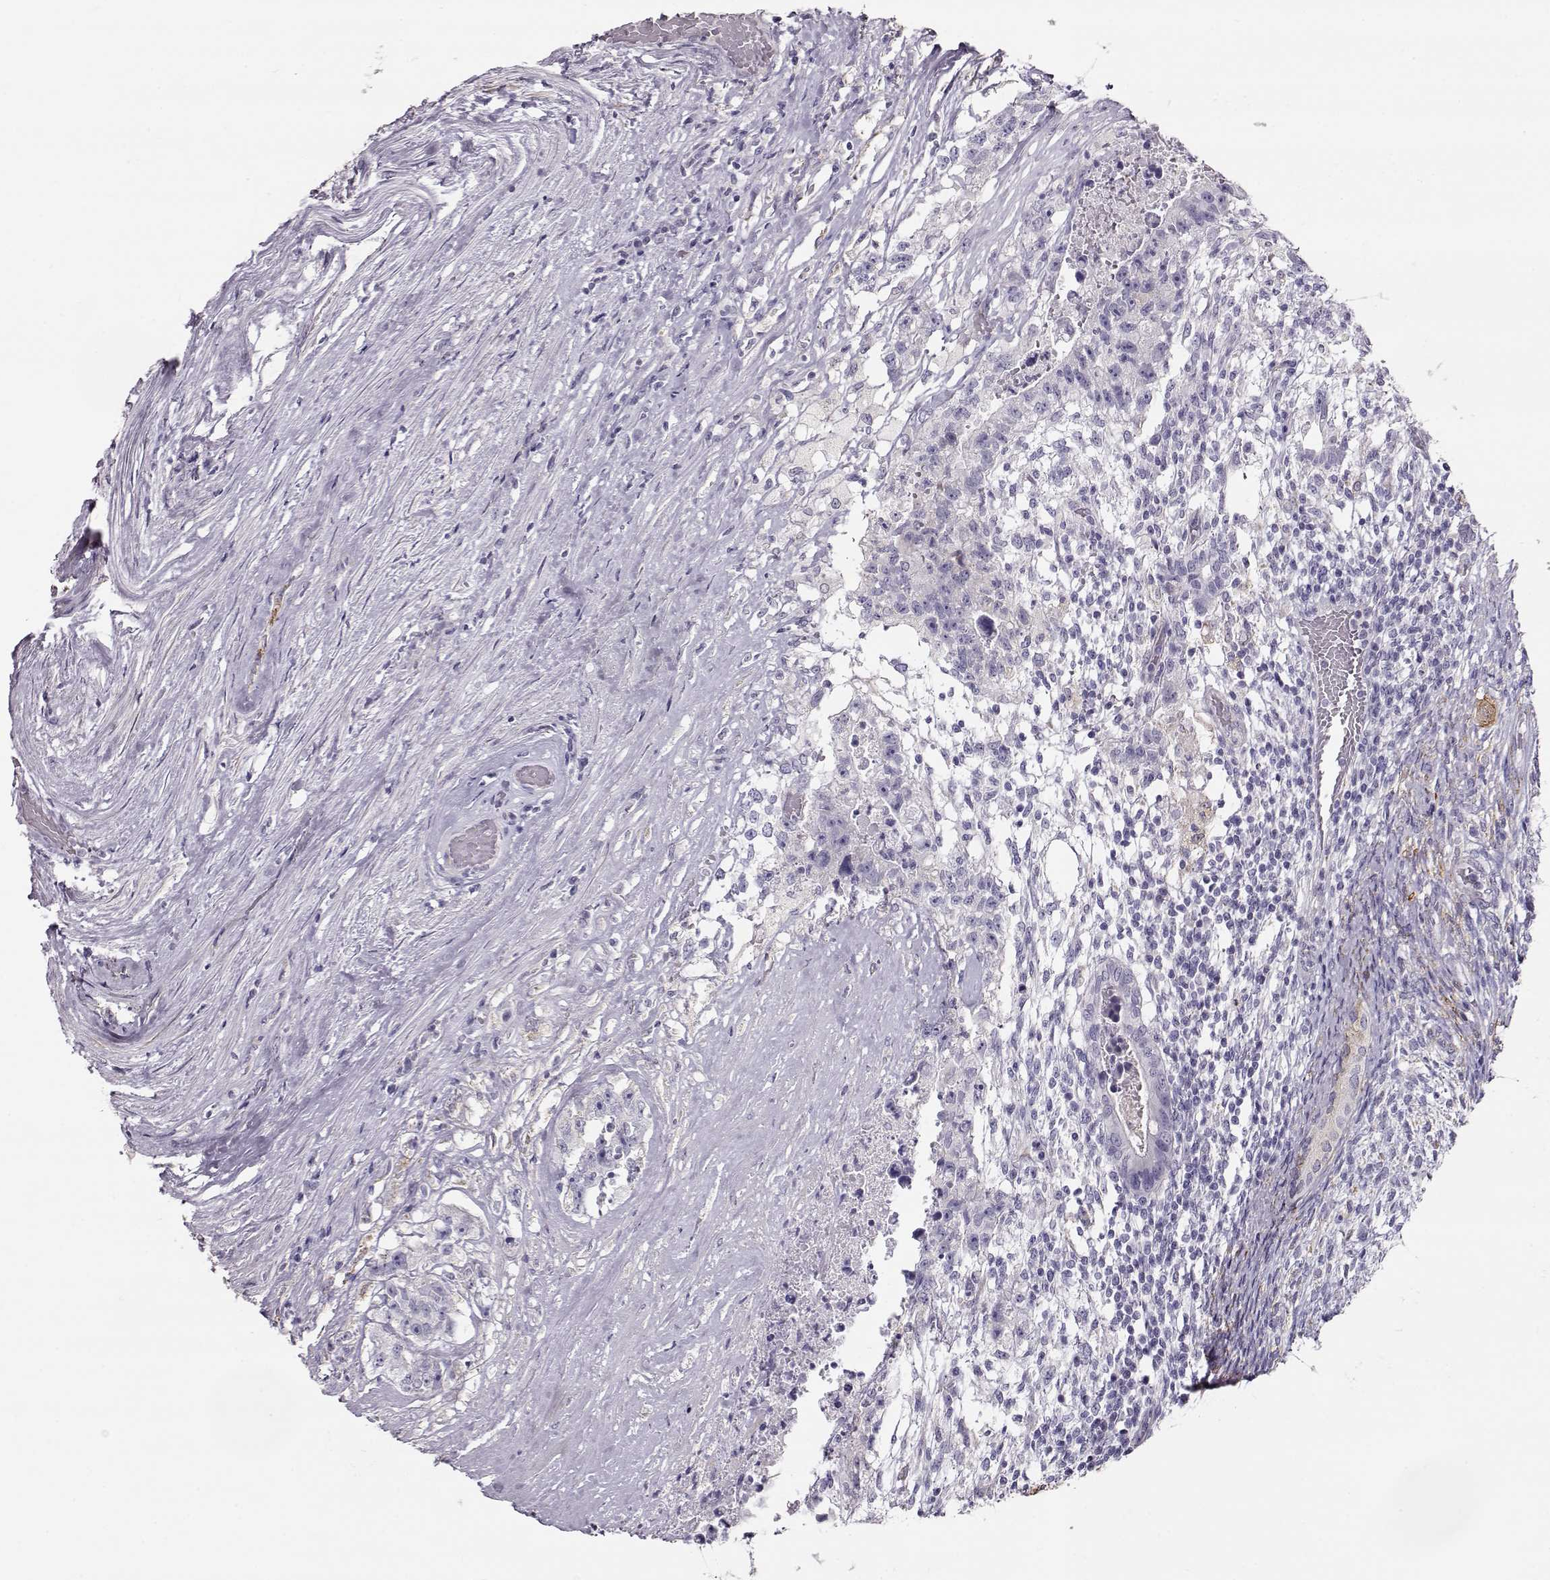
{"staining": {"intensity": "moderate", "quantity": "<25%", "location": "cytoplasmic/membranous"}, "tissue": "testis cancer", "cell_type": "Tumor cells", "image_type": "cancer", "snomed": [{"axis": "morphology", "description": "Seminoma, NOS"}, {"axis": "morphology", "description": "Carcinoma, Embryonal, NOS"}, {"axis": "topography", "description": "Testis"}], "caption": "A low amount of moderate cytoplasmic/membranous staining is present in about <25% of tumor cells in embryonal carcinoma (testis) tissue.", "gene": "RBM44", "patient": {"sex": "male", "age": 41}}